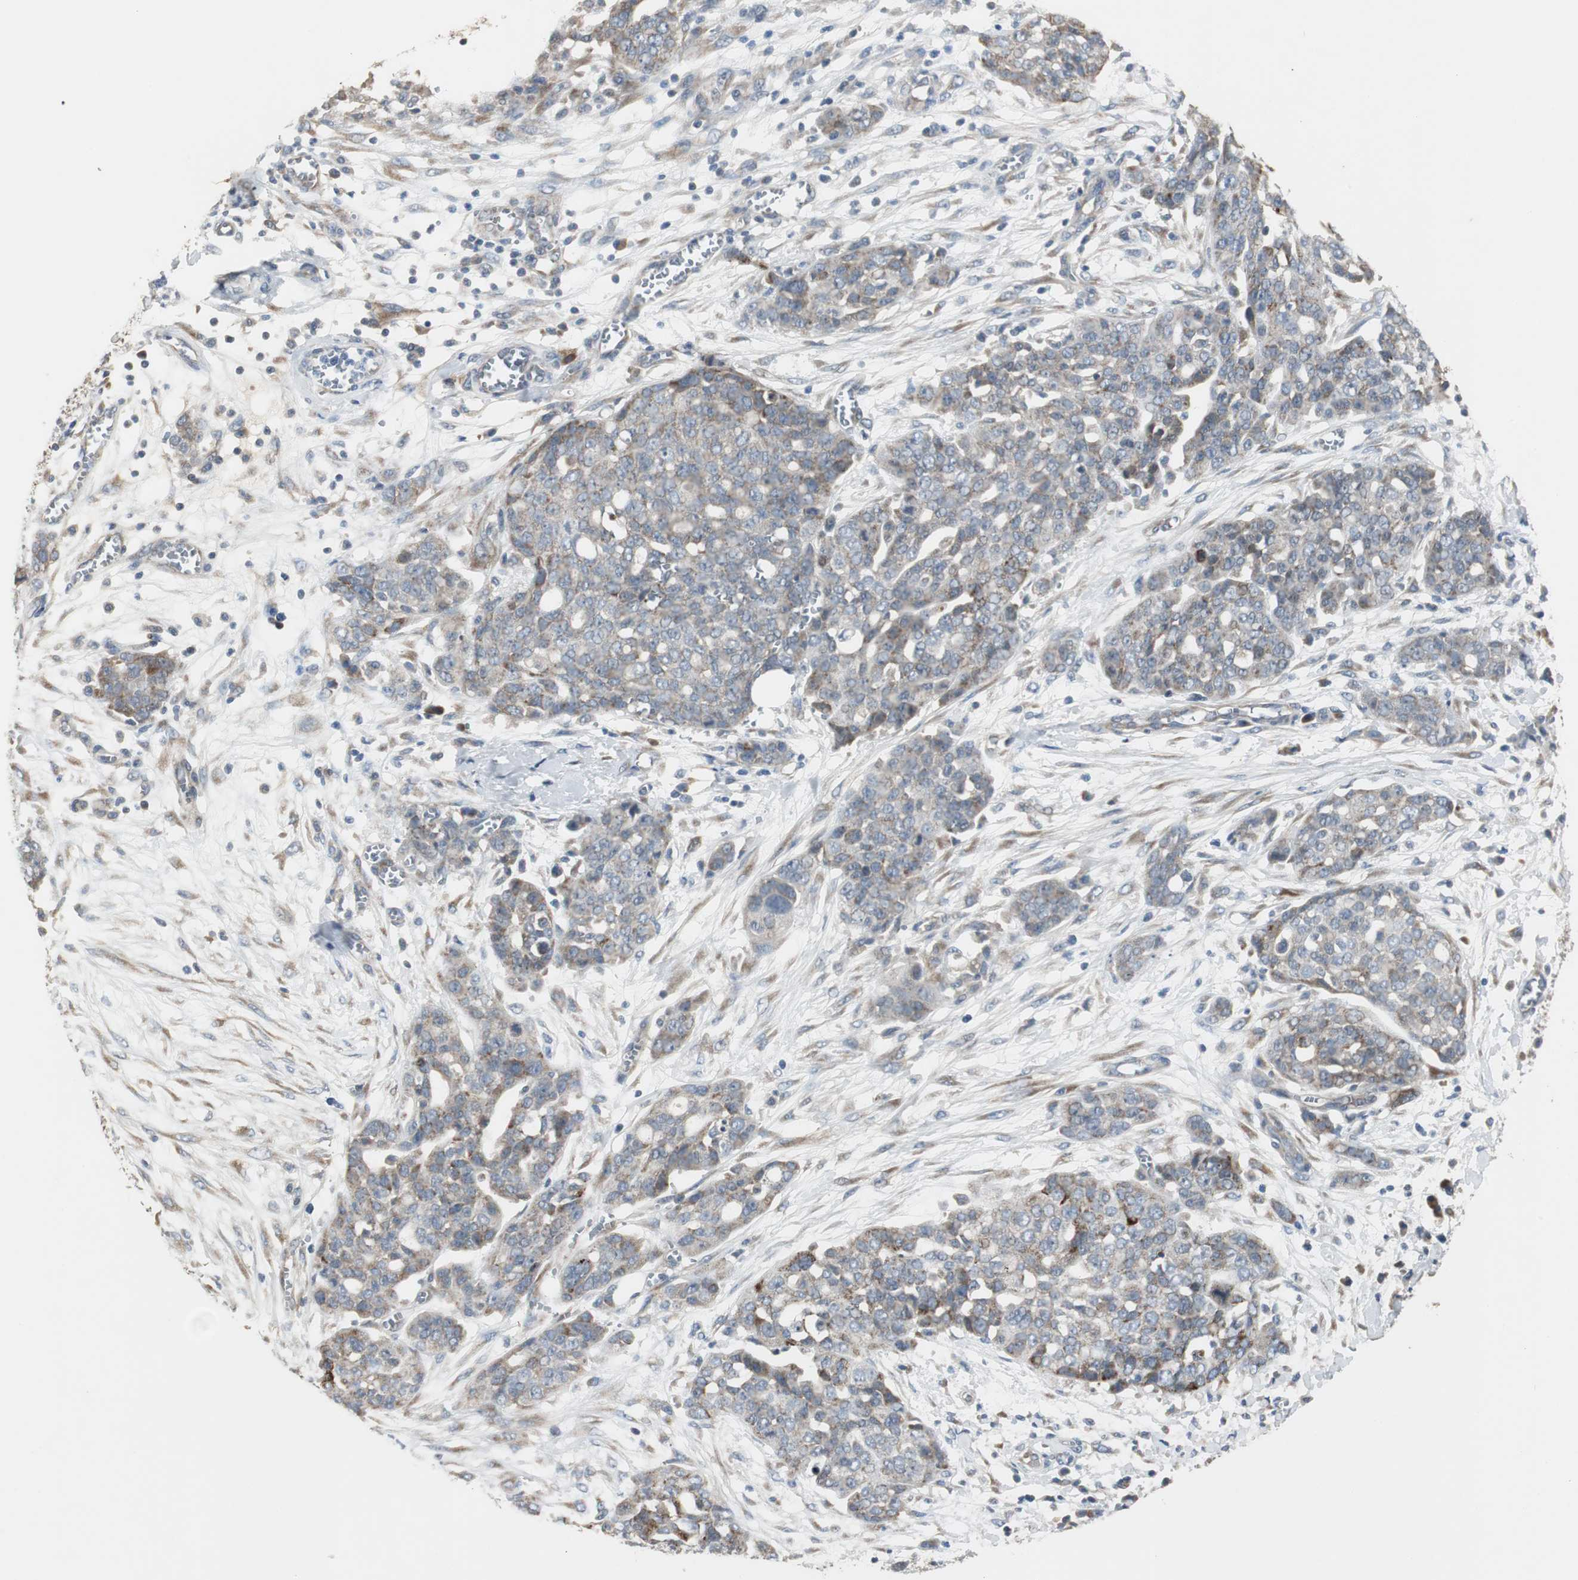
{"staining": {"intensity": "weak", "quantity": ">75%", "location": "cytoplasmic/membranous"}, "tissue": "ovarian cancer", "cell_type": "Tumor cells", "image_type": "cancer", "snomed": [{"axis": "morphology", "description": "Cystadenocarcinoma, serous, NOS"}, {"axis": "topography", "description": "Soft tissue"}, {"axis": "topography", "description": "Ovary"}], "caption": "Protein expression analysis of human serous cystadenocarcinoma (ovarian) reveals weak cytoplasmic/membranous staining in approximately >75% of tumor cells. The protein of interest is stained brown, and the nuclei are stained in blue (DAB IHC with brightfield microscopy, high magnification).", "gene": "MYT1", "patient": {"sex": "female", "age": 57}}